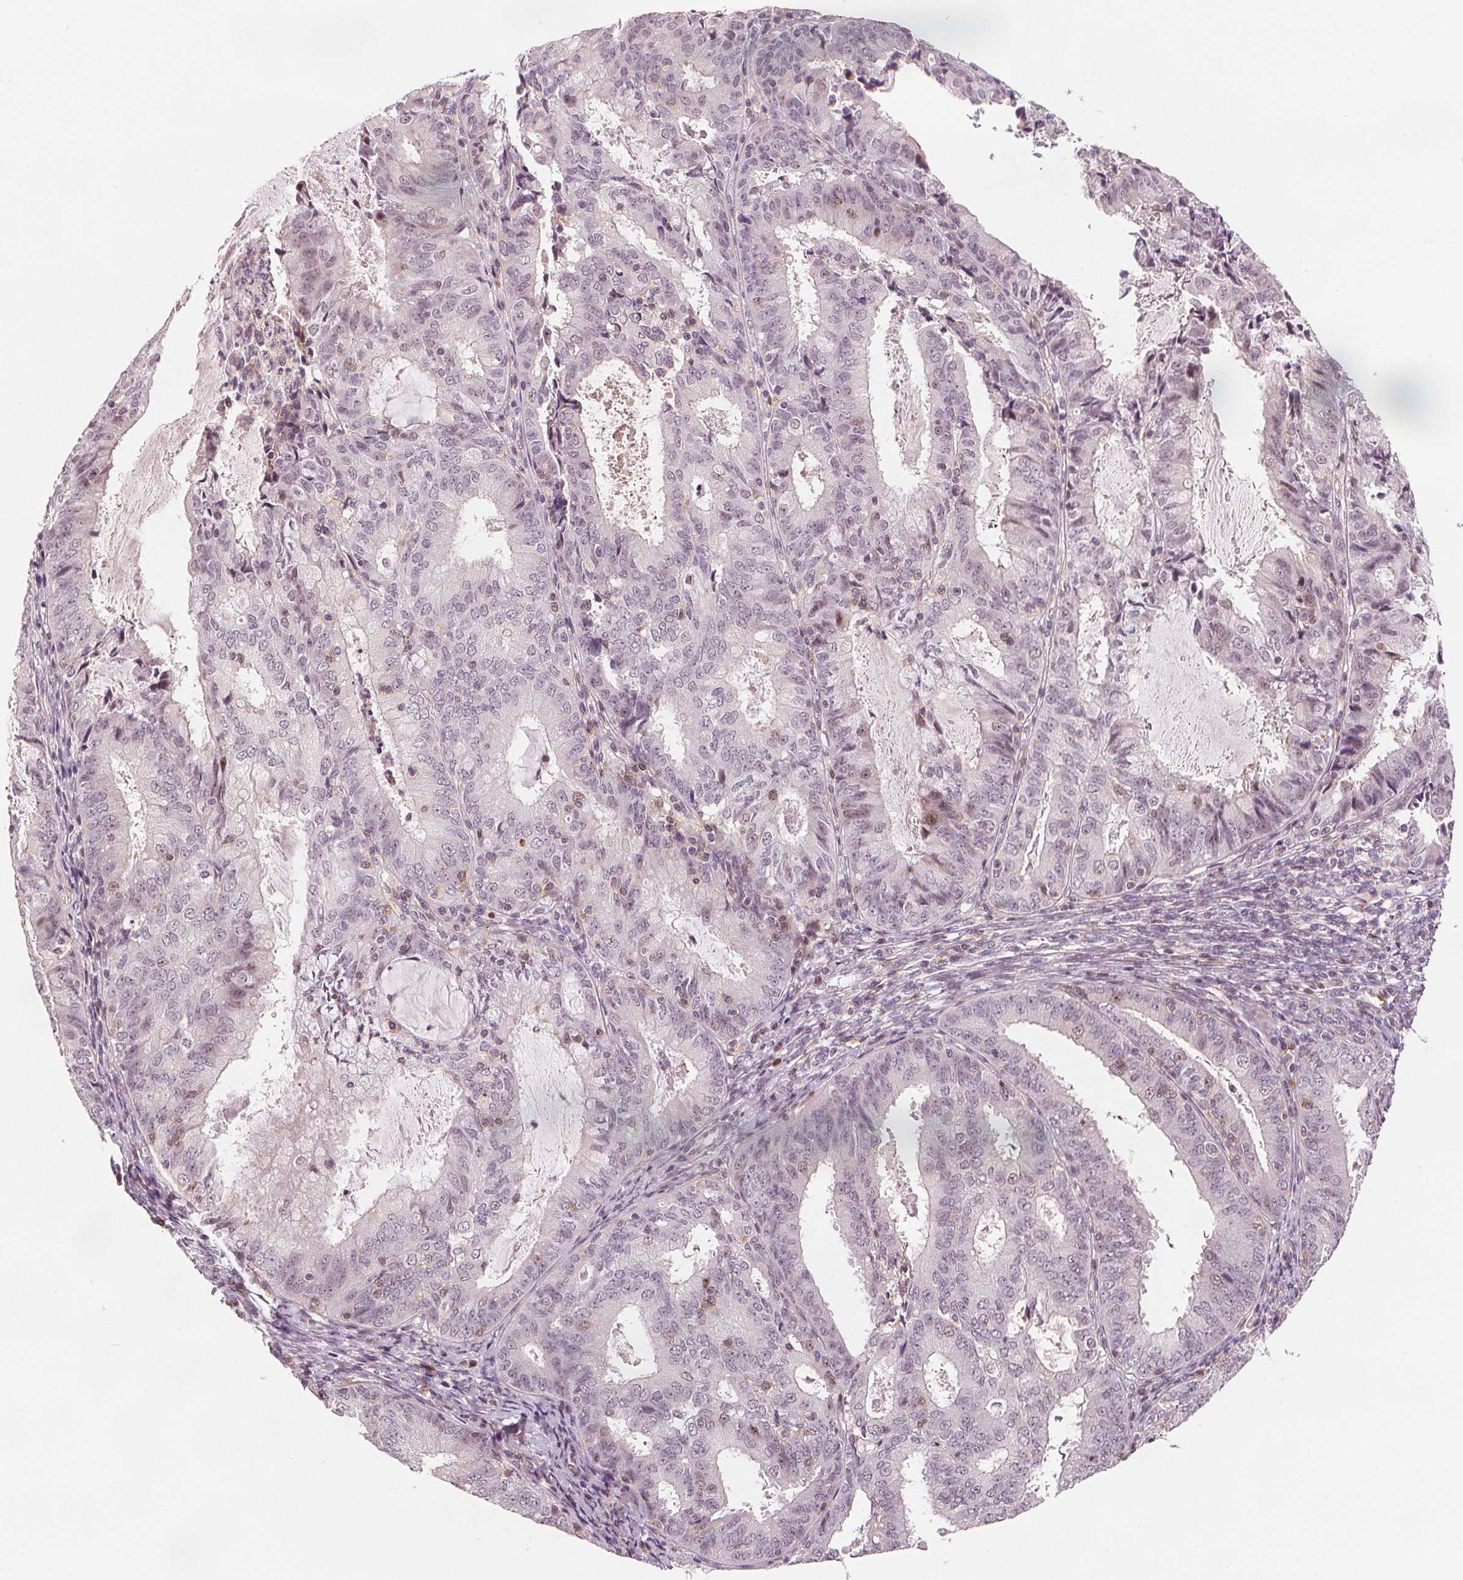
{"staining": {"intensity": "negative", "quantity": "none", "location": "none"}, "tissue": "endometrial cancer", "cell_type": "Tumor cells", "image_type": "cancer", "snomed": [{"axis": "morphology", "description": "Adenocarcinoma, NOS"}, {"axis": "topography", "description": "Endometrium"}], "caption": "Image shows no significant protein positivity in tumor cells of endometrial cancer.", "gene": "SLC34A1", "patient": {"sex": "female", "age": 57}}